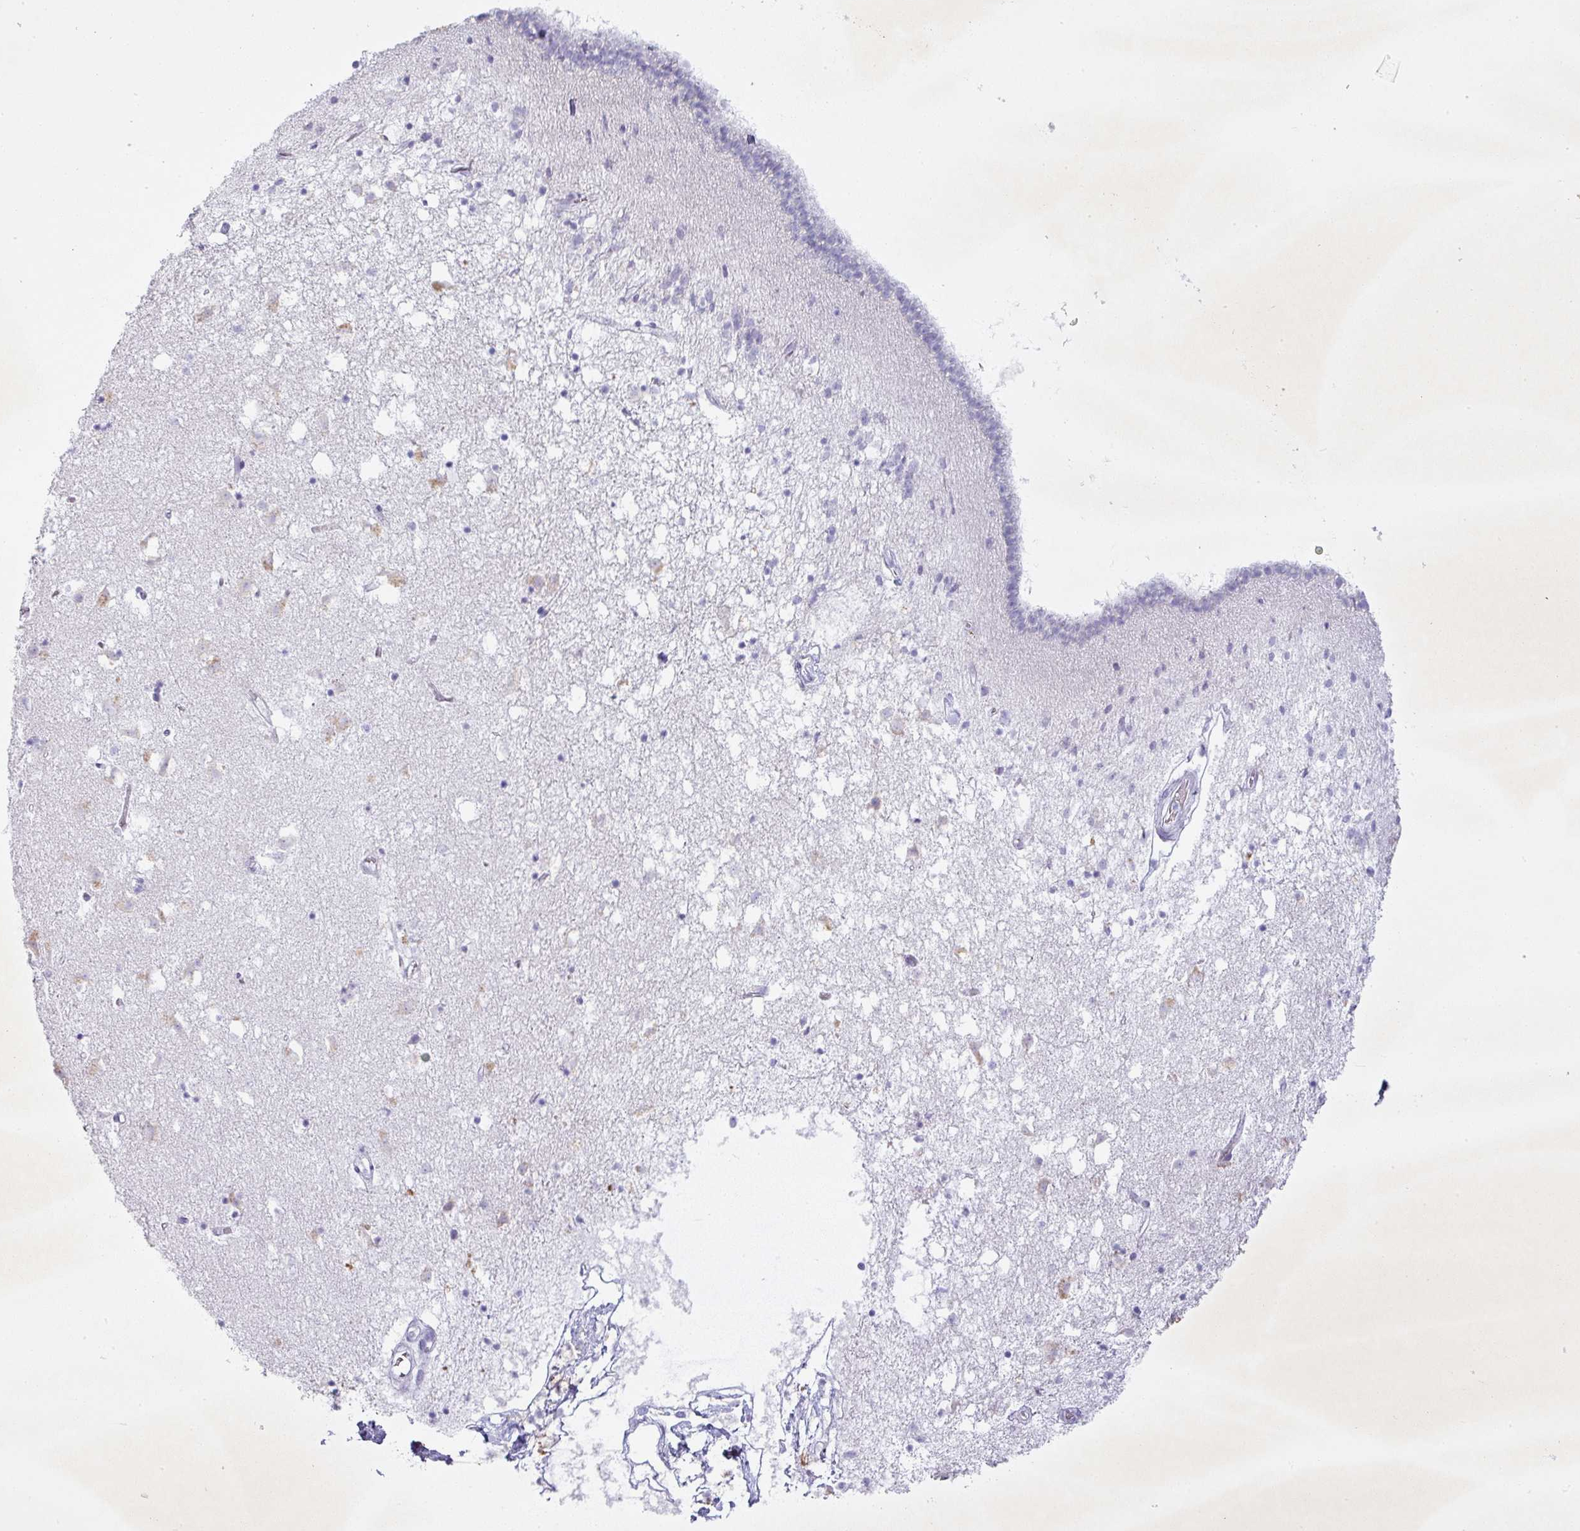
{"staining": {"intensity": "negative", "quantity": "none", "location": "none"}, "tissue": "caudate", "cell_type": "Glial cells", "image_type": "normal", "snomed": [{"axis": "morphology", "description": "Normal tissue, NOS"}, {"axis": "topography", "description": "Lateral ventricle wall"}], "caption": "Immunohistochemical staining of unremarkable human caudate exhibits no significant staining in glial cells. (Stains: DAB IHC with hematoxylin counter stain, Microscopy: brightfield microscopy at high magnification).", "gene": "PGA3", "patient": {"sex": "male", "age": 58}}